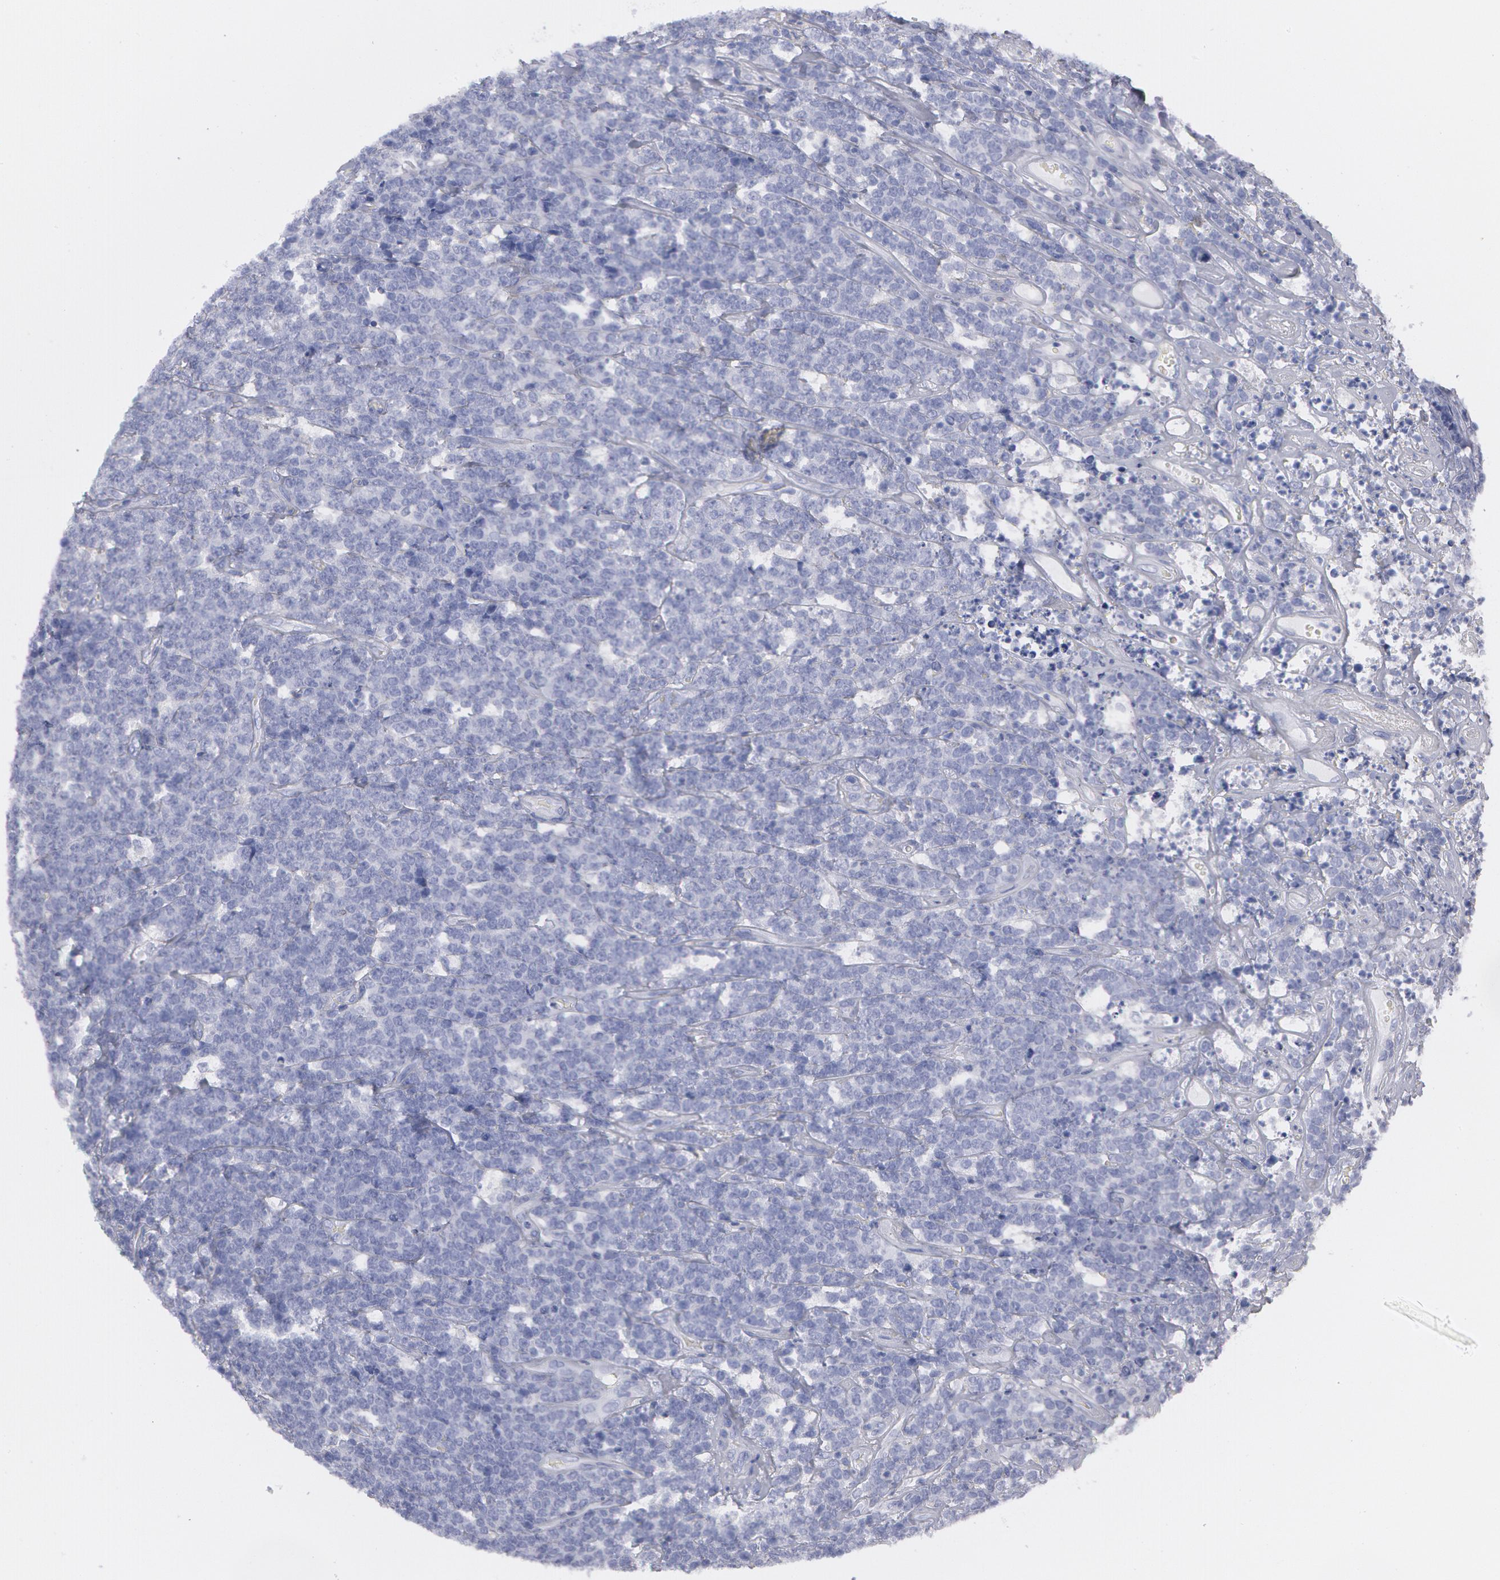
{"staining": {"intensity": "negative", "quantity": "none", "location": "none"}, "tissue": "lymphoma", "cell_type": "Tumor cells", "image_type": "cancer", "snomed": [{"axis": "morphology", "description": "Malignant lymphoma, non-Hodgkin's type, High grade"}, {"axis": "topography", "description": "Small intestine"}, {"axis": "topography", "description": "Colon"}], "caption": "An IHC micrograph of high-grade malignant lymphoma, non-Hodgkin's type is shown. There is no staining in tumor cells of high-grade malignant lymphoma, non-Hodgkin's type.", "gene": "SYK", "patient": {"sex": "male", "age": 8}}